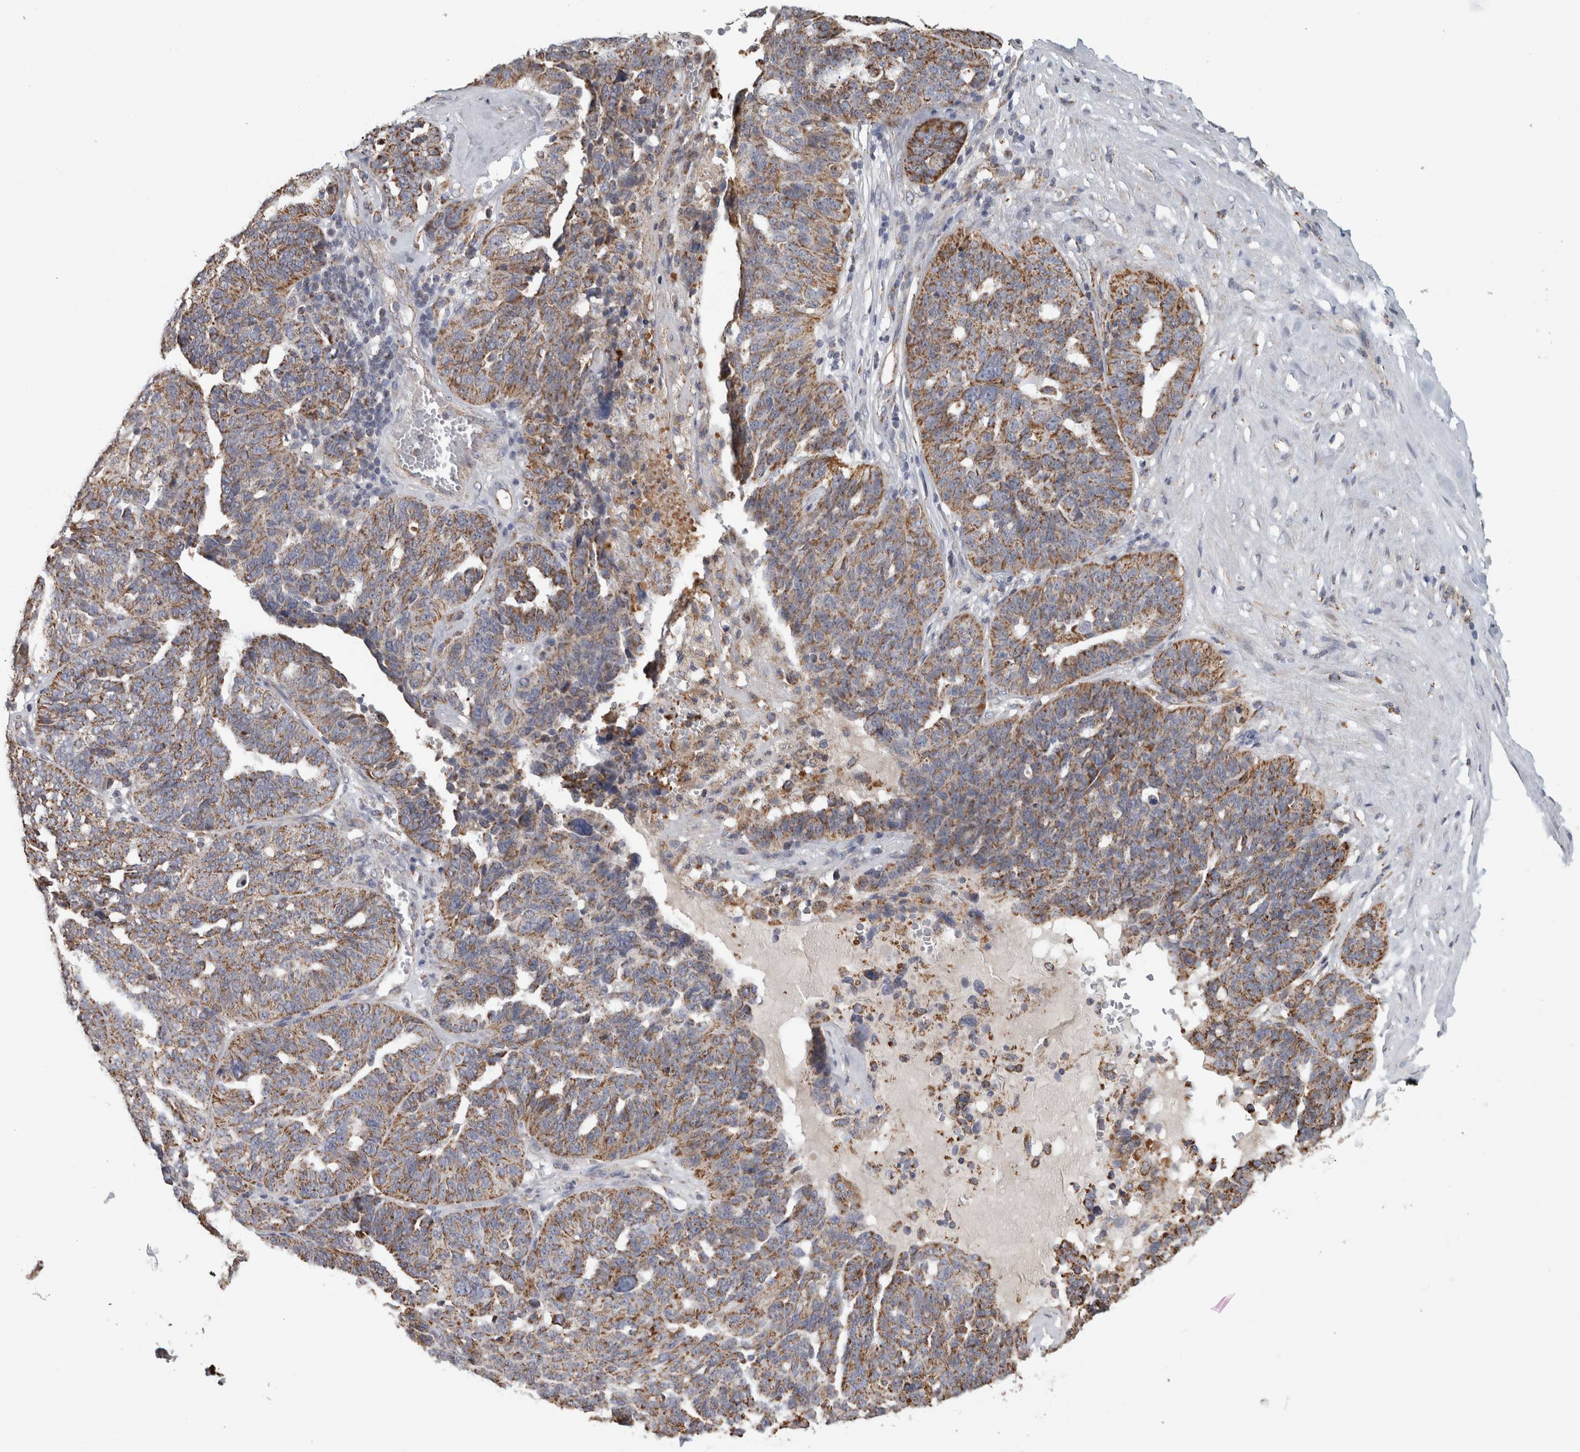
{"staining": {"intensity": "moderate", "quantity": "25%-75%", "location": "cytoplasmic/membranous"}, "tissue": "ovarian cancer", "cell_type": "Tumor cells", "image_type": "cancer", "snomed": [{"axis": "morphology", "description": "Cystadenocarcinoma, serous, NOS"}, {"axis": "topography", "description": "Ovary"}], "caption": "Immunohistochemistry micrograph of neoplastic tissue: human ovarian cancer (serous cystadenocarcinoma) stained using IHC shows medium levels of moderate protein expression localized specifically in the cytoplasmic/membranous of tumor cells, appearing as a cytoplasmic/membranous brown color.", "gene": "ST8SIA1", "patient": {"sex": "female", "age": 59}}